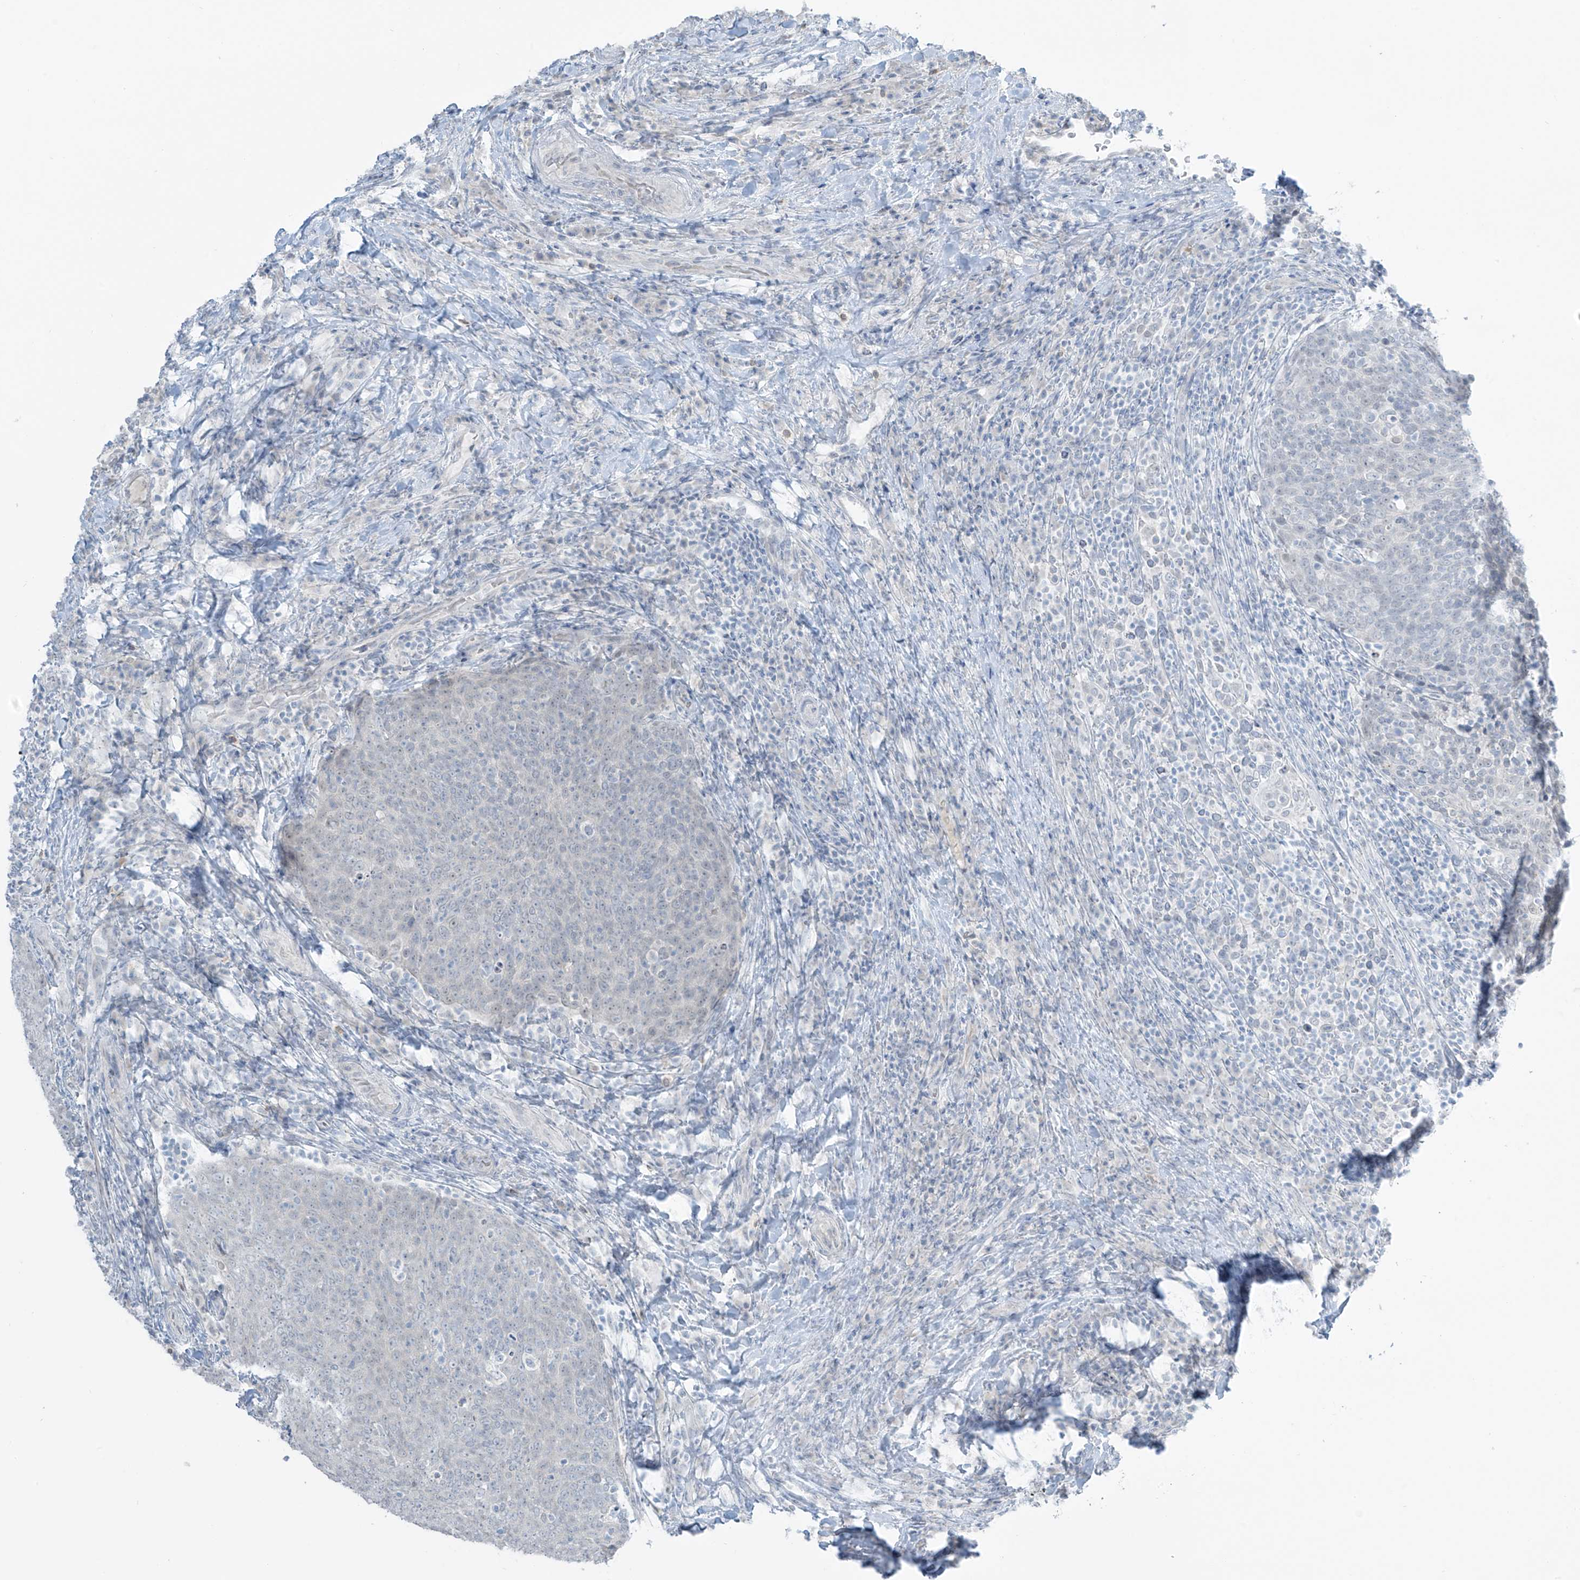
{"staining": {"intensity": "negative", "quantity": "none", "location": "none"}, "tissue": "head and neck cancer", "cell_type": "Tumor cells", "image_type": "cancer", "snomed": [{"axis": "morphology", "description": "Squamous cell carcinoma, NOS"}, {"axis": "morphology", "description": "Squamous cell carcinoma, metastatic, NOS"}, {"axis": "topography", "description": "Lymph node"}, {"axis": "topography", "description": "Head-Neck"}], "caption": "High magnification brightfield microscopy of head and neck squamous cell carcinoma stained with DAB (3,3'-diaminobenzidine) (brown) and counterstained with hematoxylin (blue): tumor cells show no significant positivity. (DAB (3,3'-diaminobenzidine) IHC visualized using brightfield microscopy, high magnification).", "gene": "PRDM6", "patient": {"sex": "male", "age": 62}}